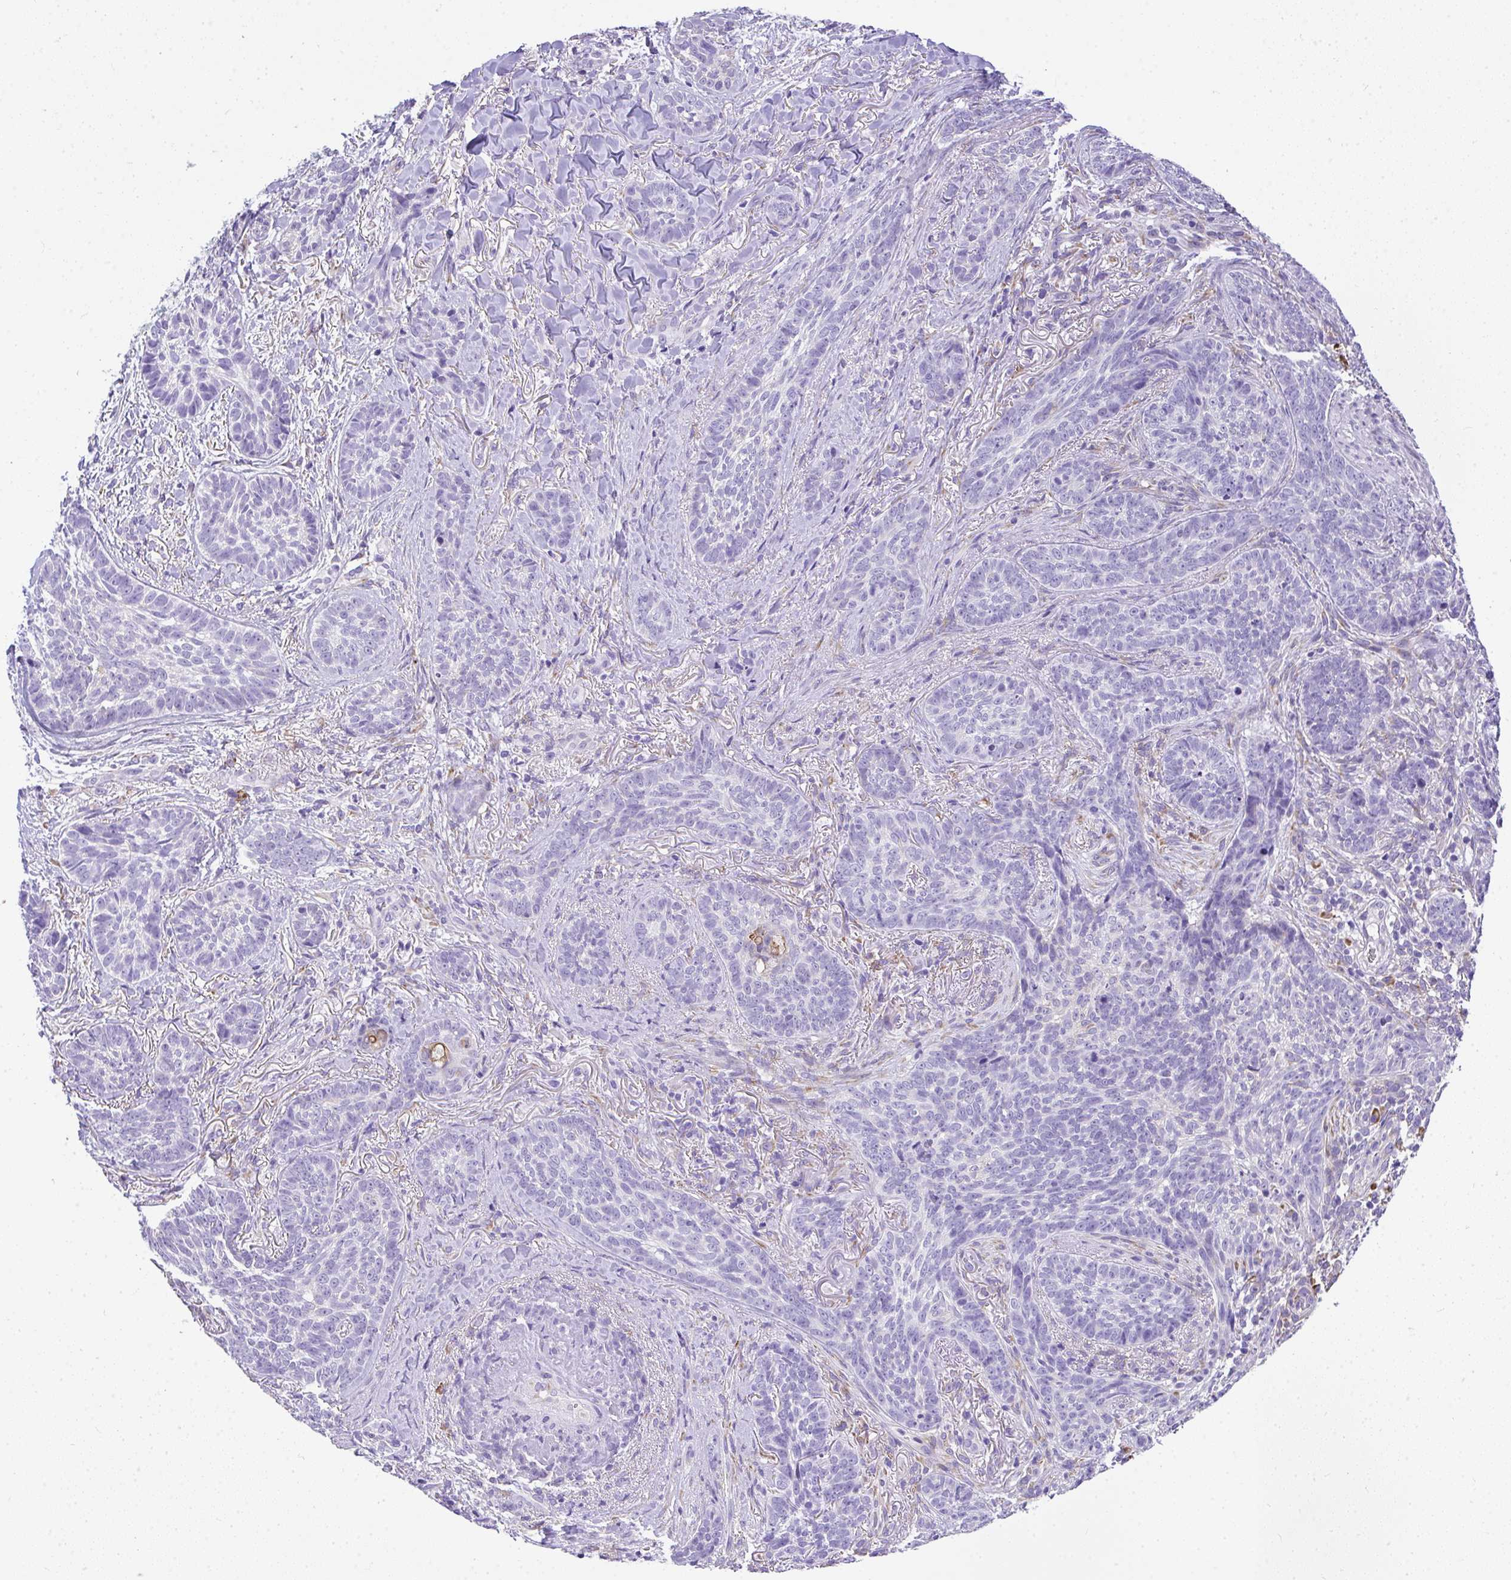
{"staining": {"intensity": "negative", "quantity": "none", "location": "none"}, "tissue": "skin cancer", "cell_type": "Tumor cells", "image_type": "cancer", "snomed": [{"axis": "morphology", "description": "Basal cell carcinoma"}, {"axis": "topography", "description": "Skin"}, {"axis": "topography", "description": "Skin of face"}], "caption": "Immunohistochemistry of skin cancer (basal cell carcinoma) reveals no expression in tumor cells. The staining was performed using DAB to visualize the protein expression in brown, while the nuclei were stained in blue with hematoxylin (Magnification: 20x).", "gene": "ADRA2C", "patient": {"sex": "male", "age": 88}}